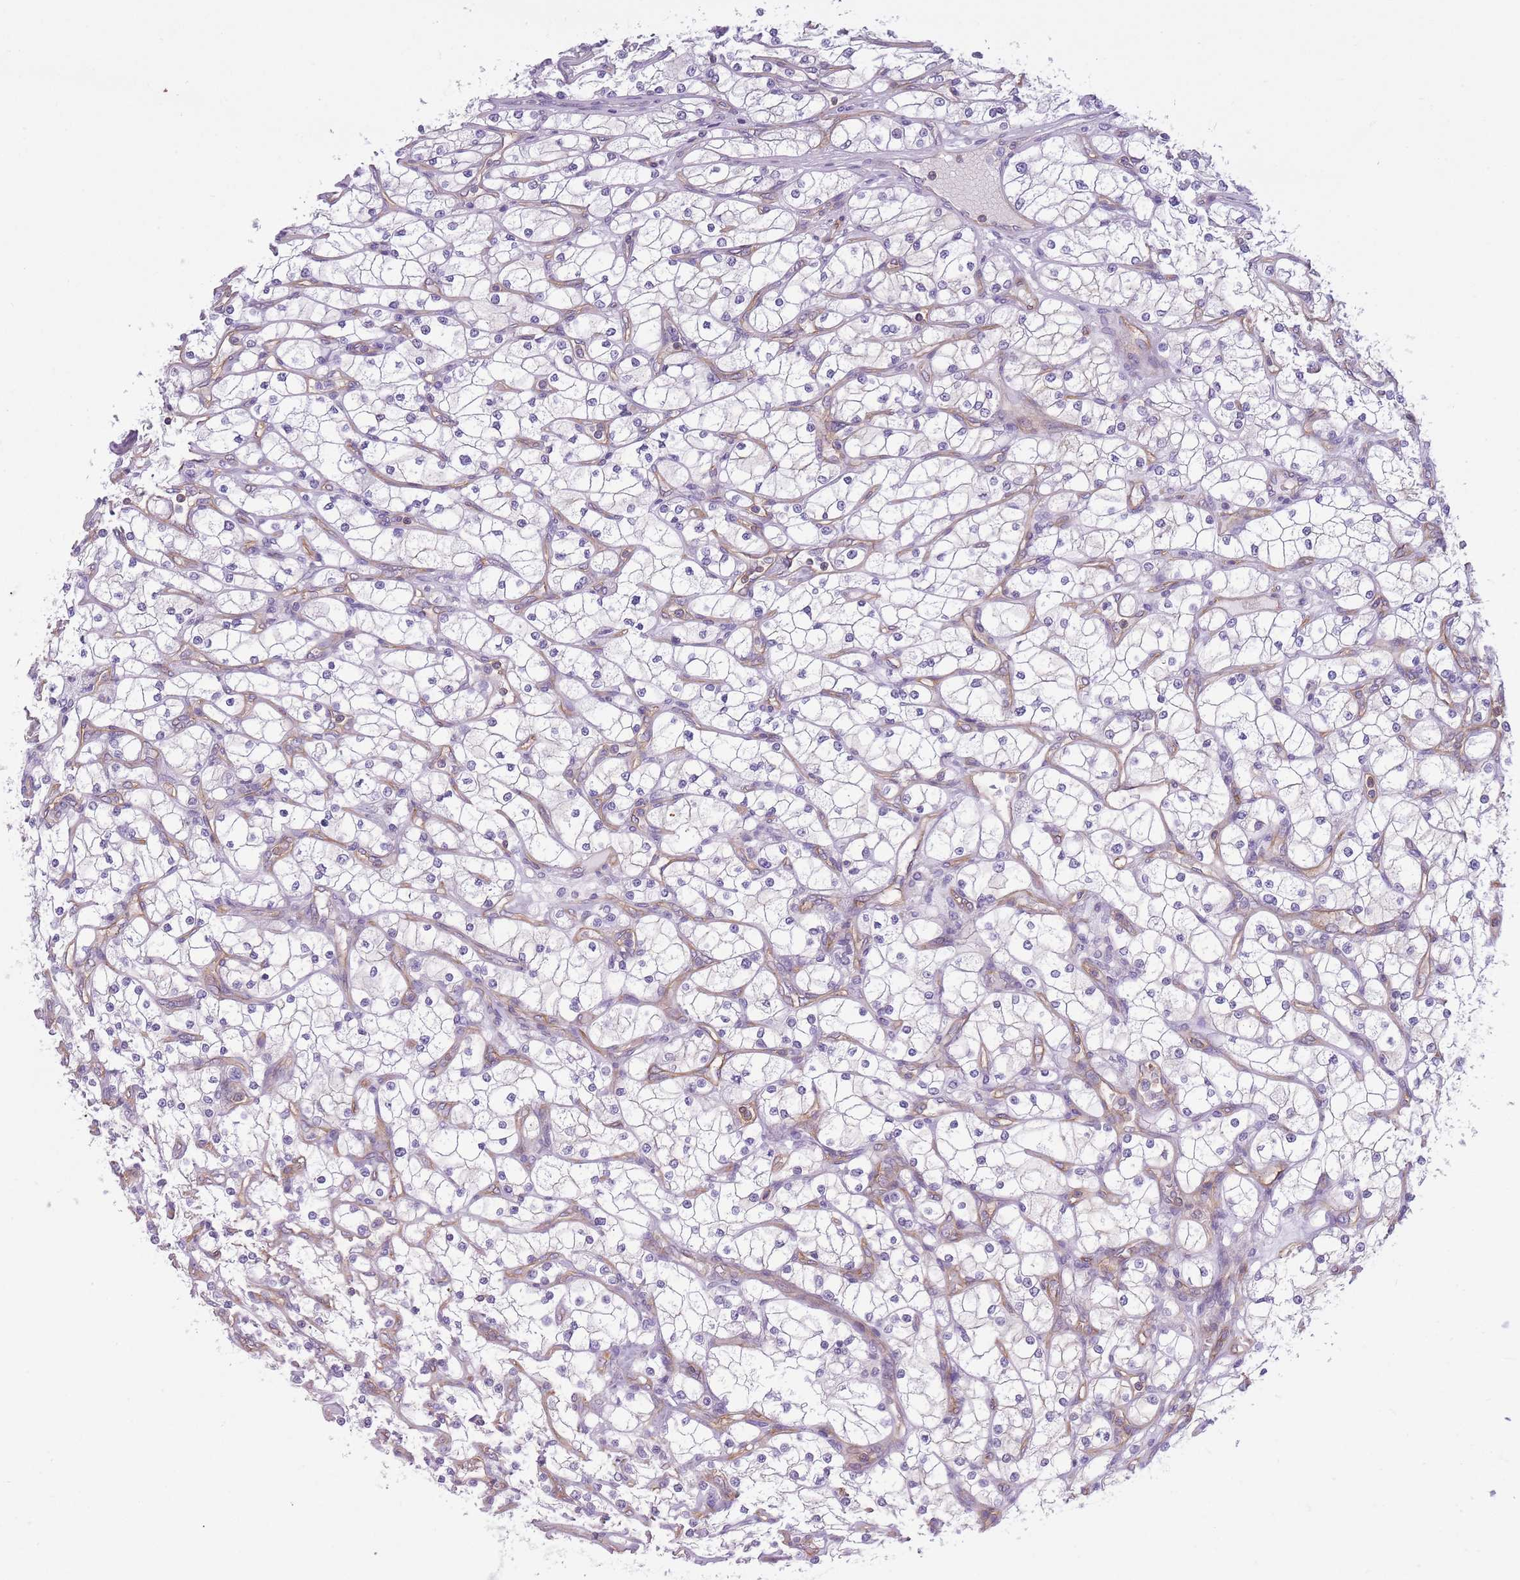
{"staining": {"intensity": "negative", "quantity": "none", "location": "none"}, "tissue": "renal cancer", "cell_type": "Tumor cells", "image_type": "cancer", "snomed": [{"axis": "morphology", "description": "Adenocarcinoma, NOS"}, {"axis": "topography", "description": "Kidney"}], "caption": "This is an IHC micrograph of renal cancer (adenocarcinoma). There is no positivity in tumor cells.", "gene": "ADD1", "patient": {"sex": "male", "age": 80}}